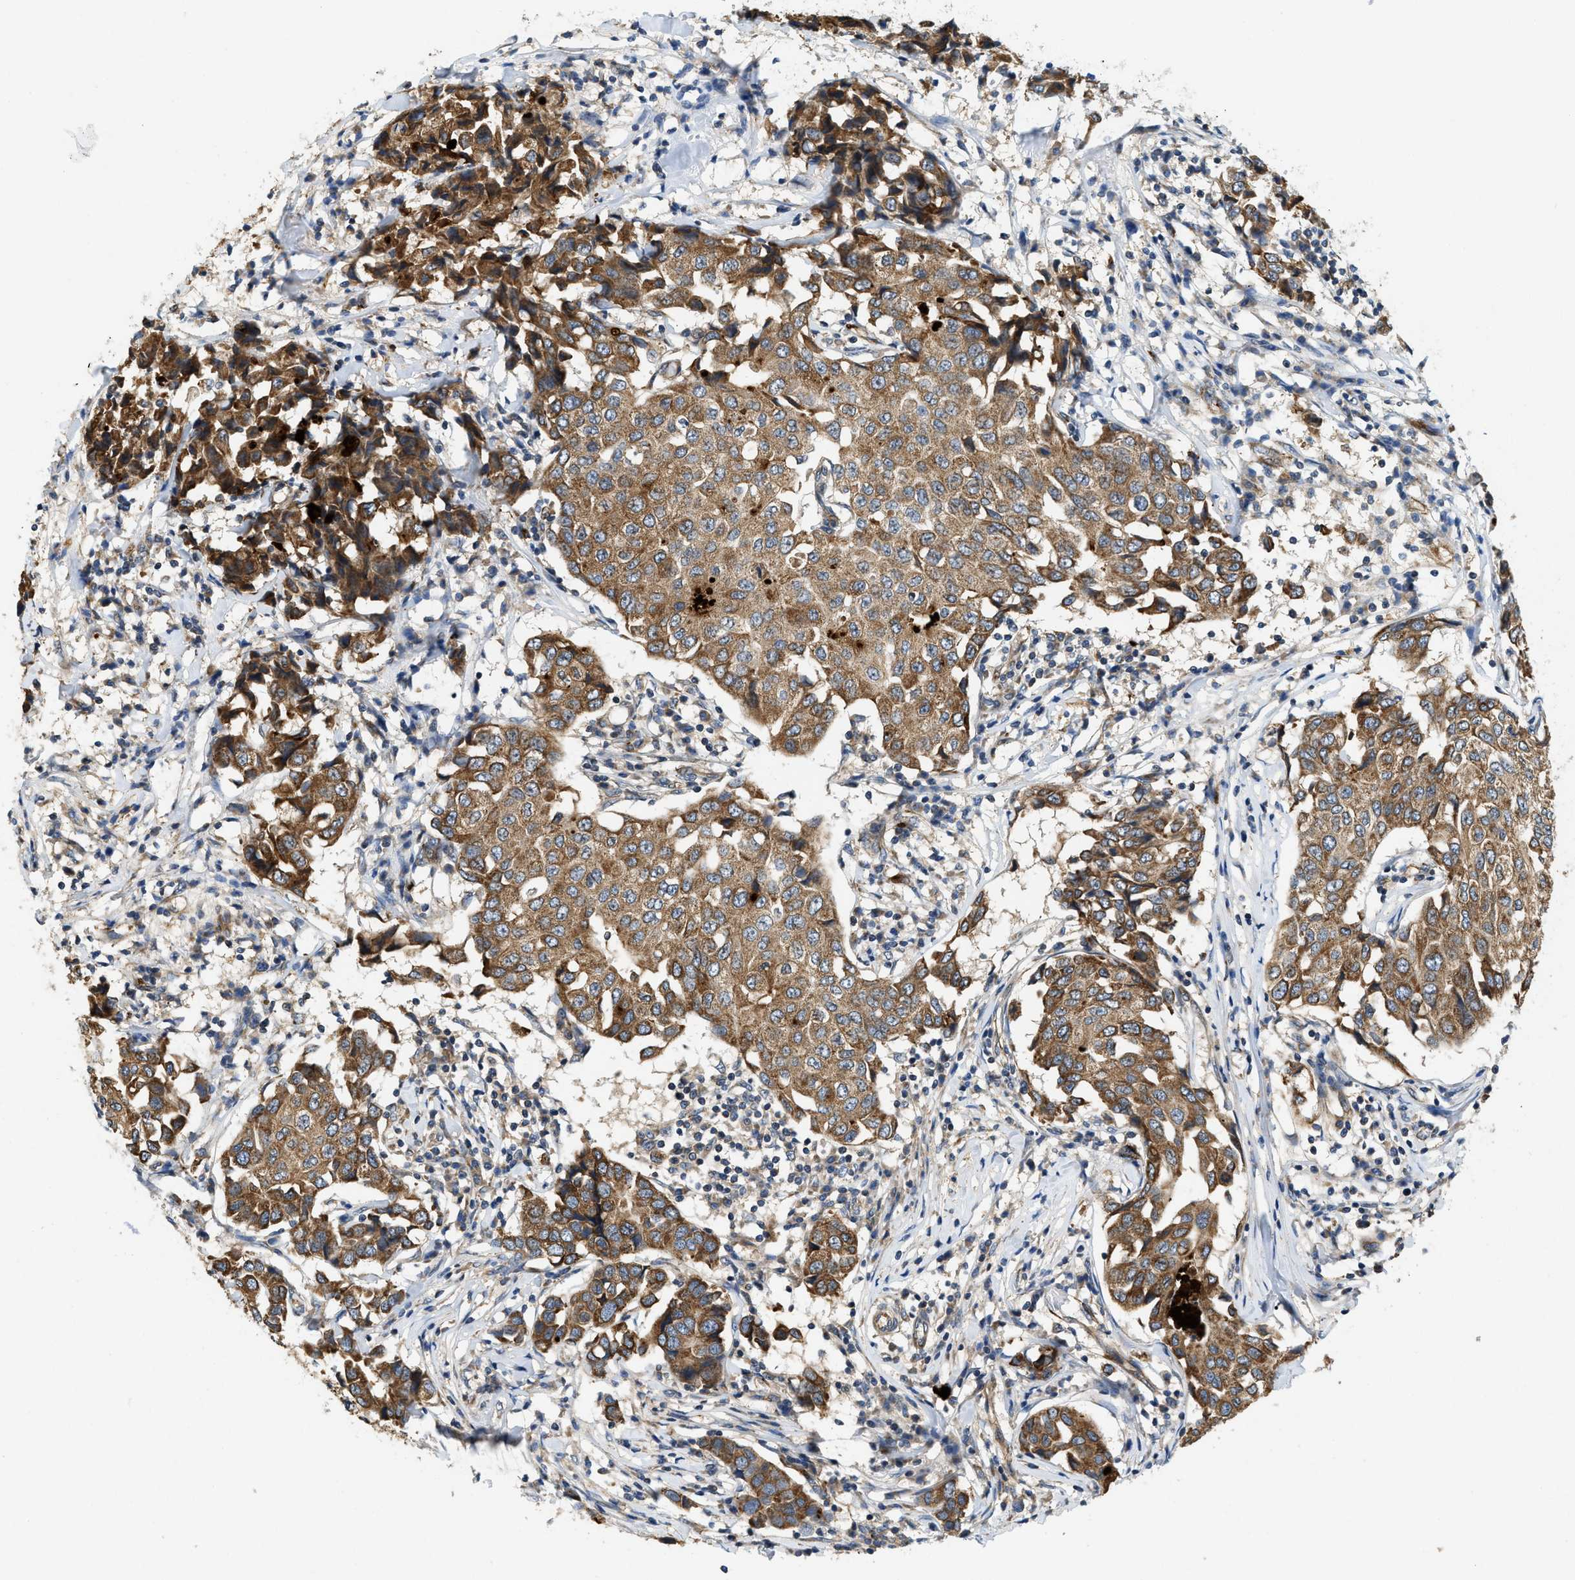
{"staining": {"intensity": "moderate", "quantity": ">75%", "location": "cytoplasmic/membranous"}, "tissue": "breast cancer", "cell_type": "Tumor cells", "image_type": "cancer", "snomed": [{"axis": "morphology", "description": "Duct carcinoma"}, {"axis": "topography", "description": "Breast"}], "caption": "Breast infiltrating ductal carcinoma stained for a protein exhibits moderate cytoplasmic/membranous positivity in tumor cells. The protein is shown in brown color, while the nuclei are stained blue.", "gene": "ZNF599", "patient": {"sex": "female", "age": 80}}